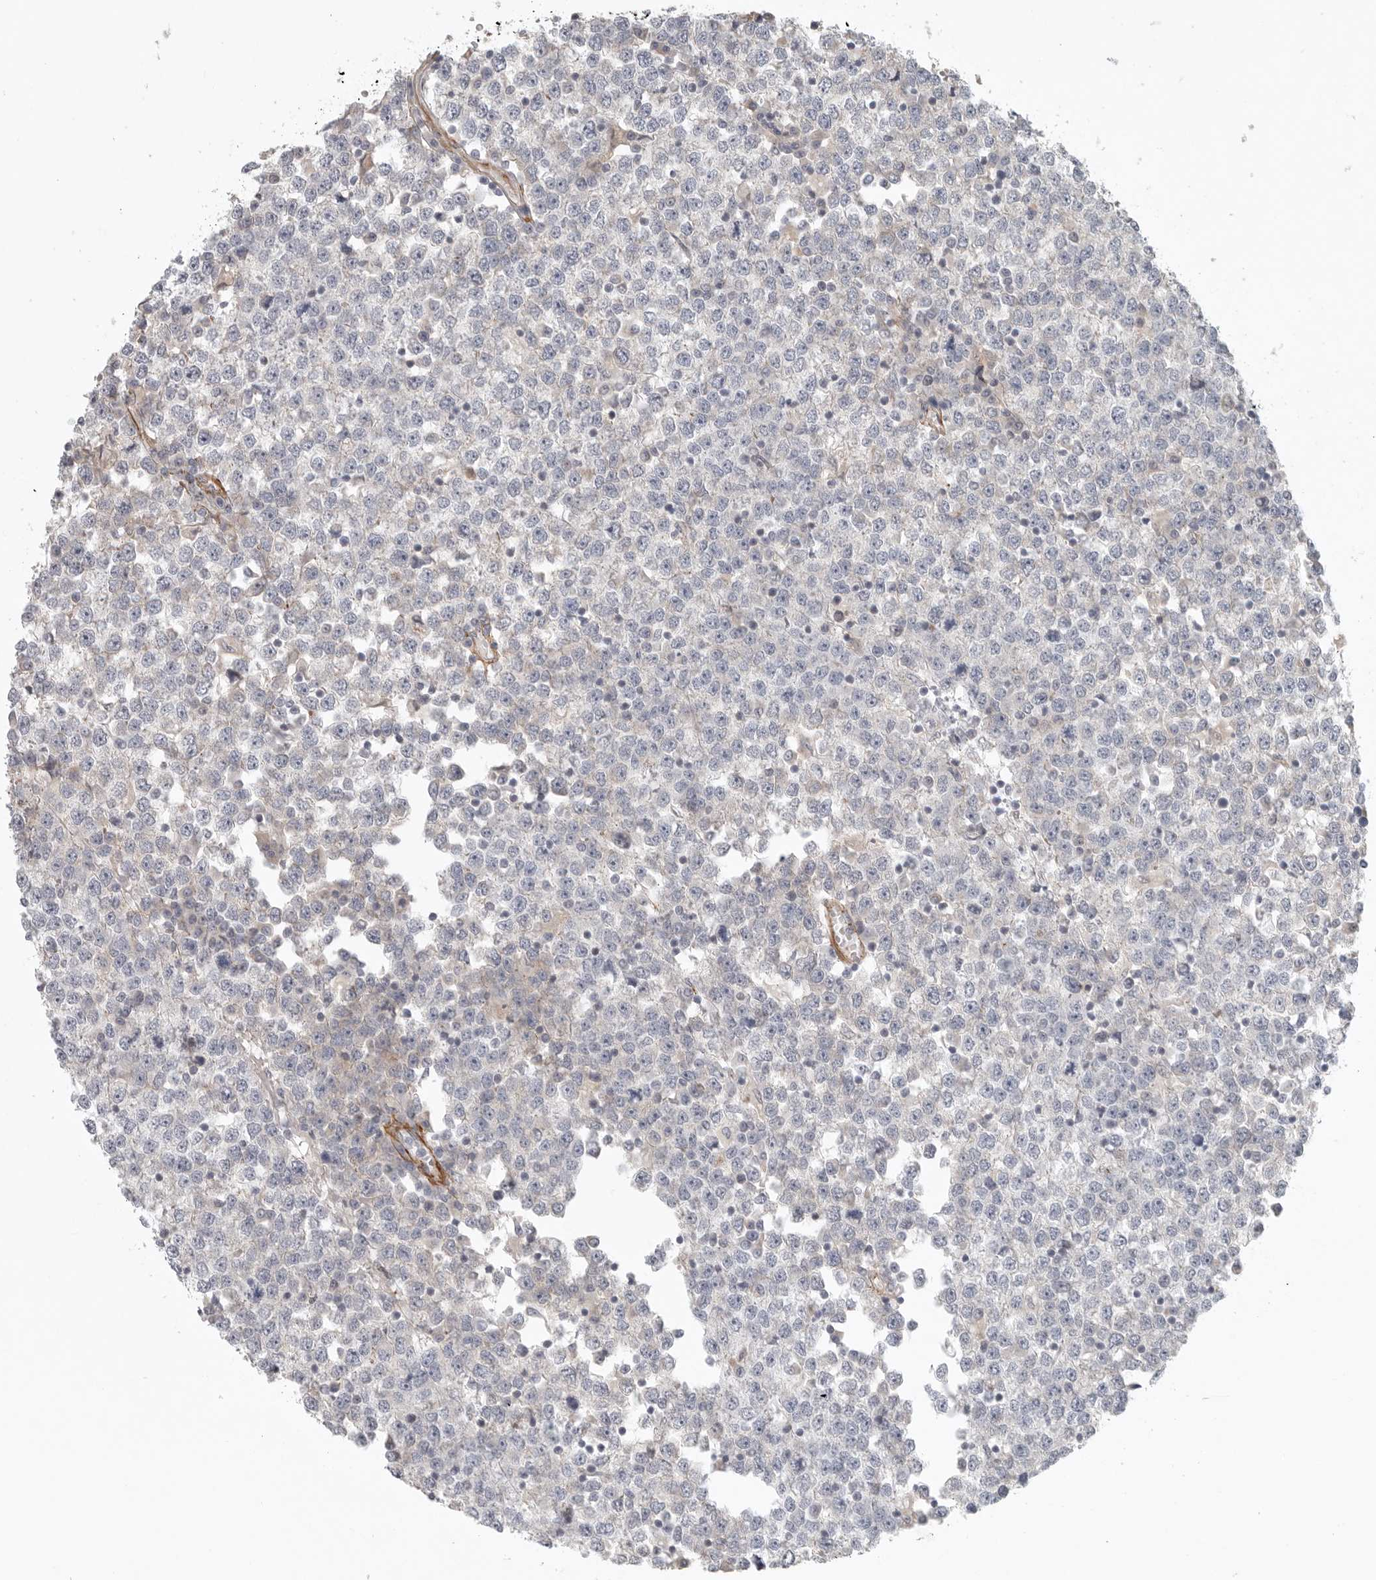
{"staining": {"intensity": "negative", "quantity": "none", "location": "none"}, "tissue": "testis cancer", "cell_type": "Tumor cells", "image_type": "cancer", "snomed": [{"axis": "morphology", "description": "Seminoma, NOS"}, {"axis": "topography", "description": "Testis"}], "caption": "IHC of seminoma (testis) exhibits no expression in tumor cells. (DAB (3,3'-diaminobenzidine) IHC, high magnification).", "gene": "LONRF1", "patient": {"sex": "male", "age": 65}}